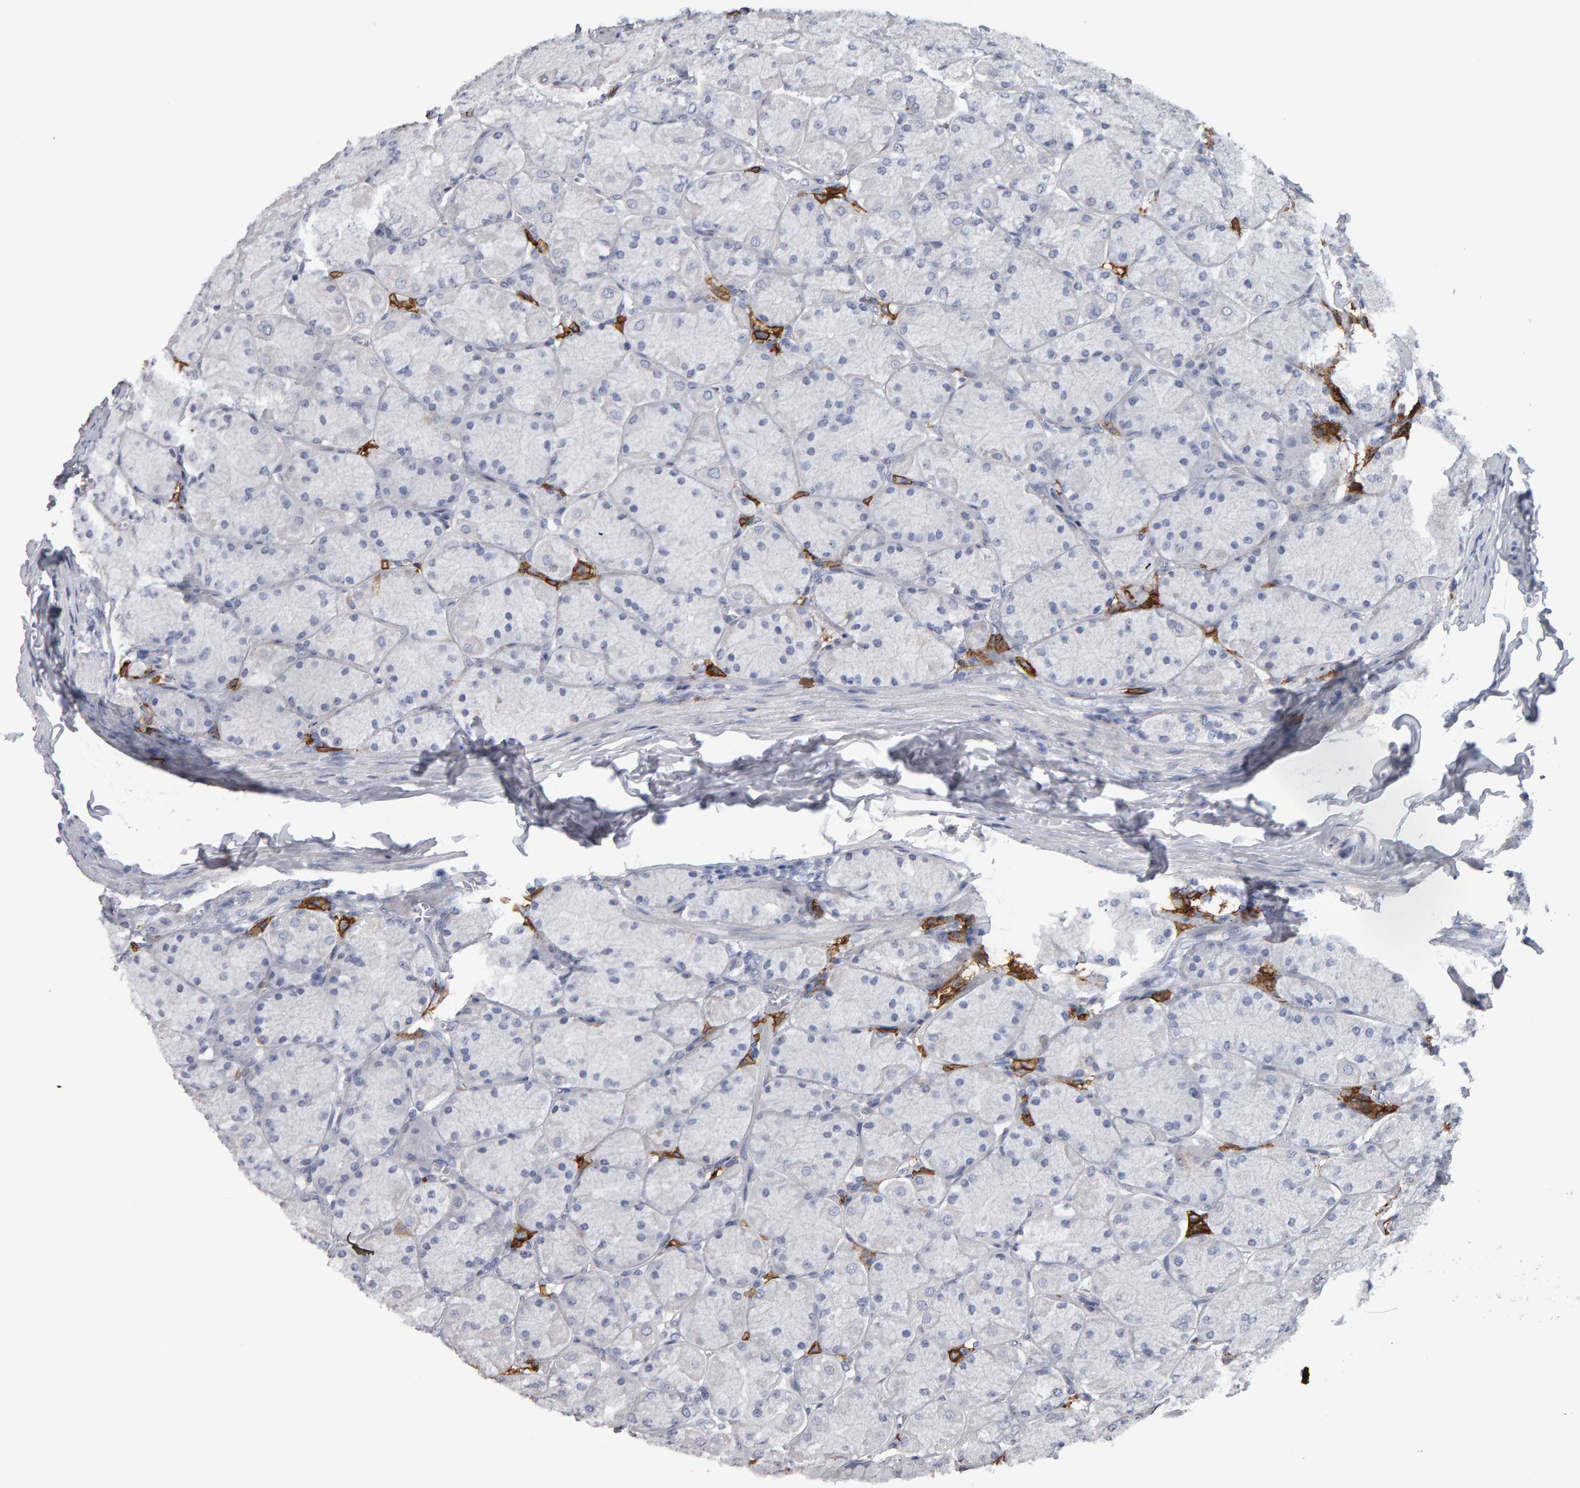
{"staining": {"intensity": "negative", "quantity": "none", "location": "none"}, "tissue": "stomach", "cell_type": "Glandular cells", "image_type": "normal", "snomed": [{"axis": "morphology", "description": "Normal tissue, NOS"}, {"axis": "topography", "description": "Stomach, upper"}], "caption": "Human stomach stained for a protein using immunohistochemistry (IHC) demonstrates no expression in glandular cells.", "gene": "CD38", "patient": {"sex": "female", "age": 56}}